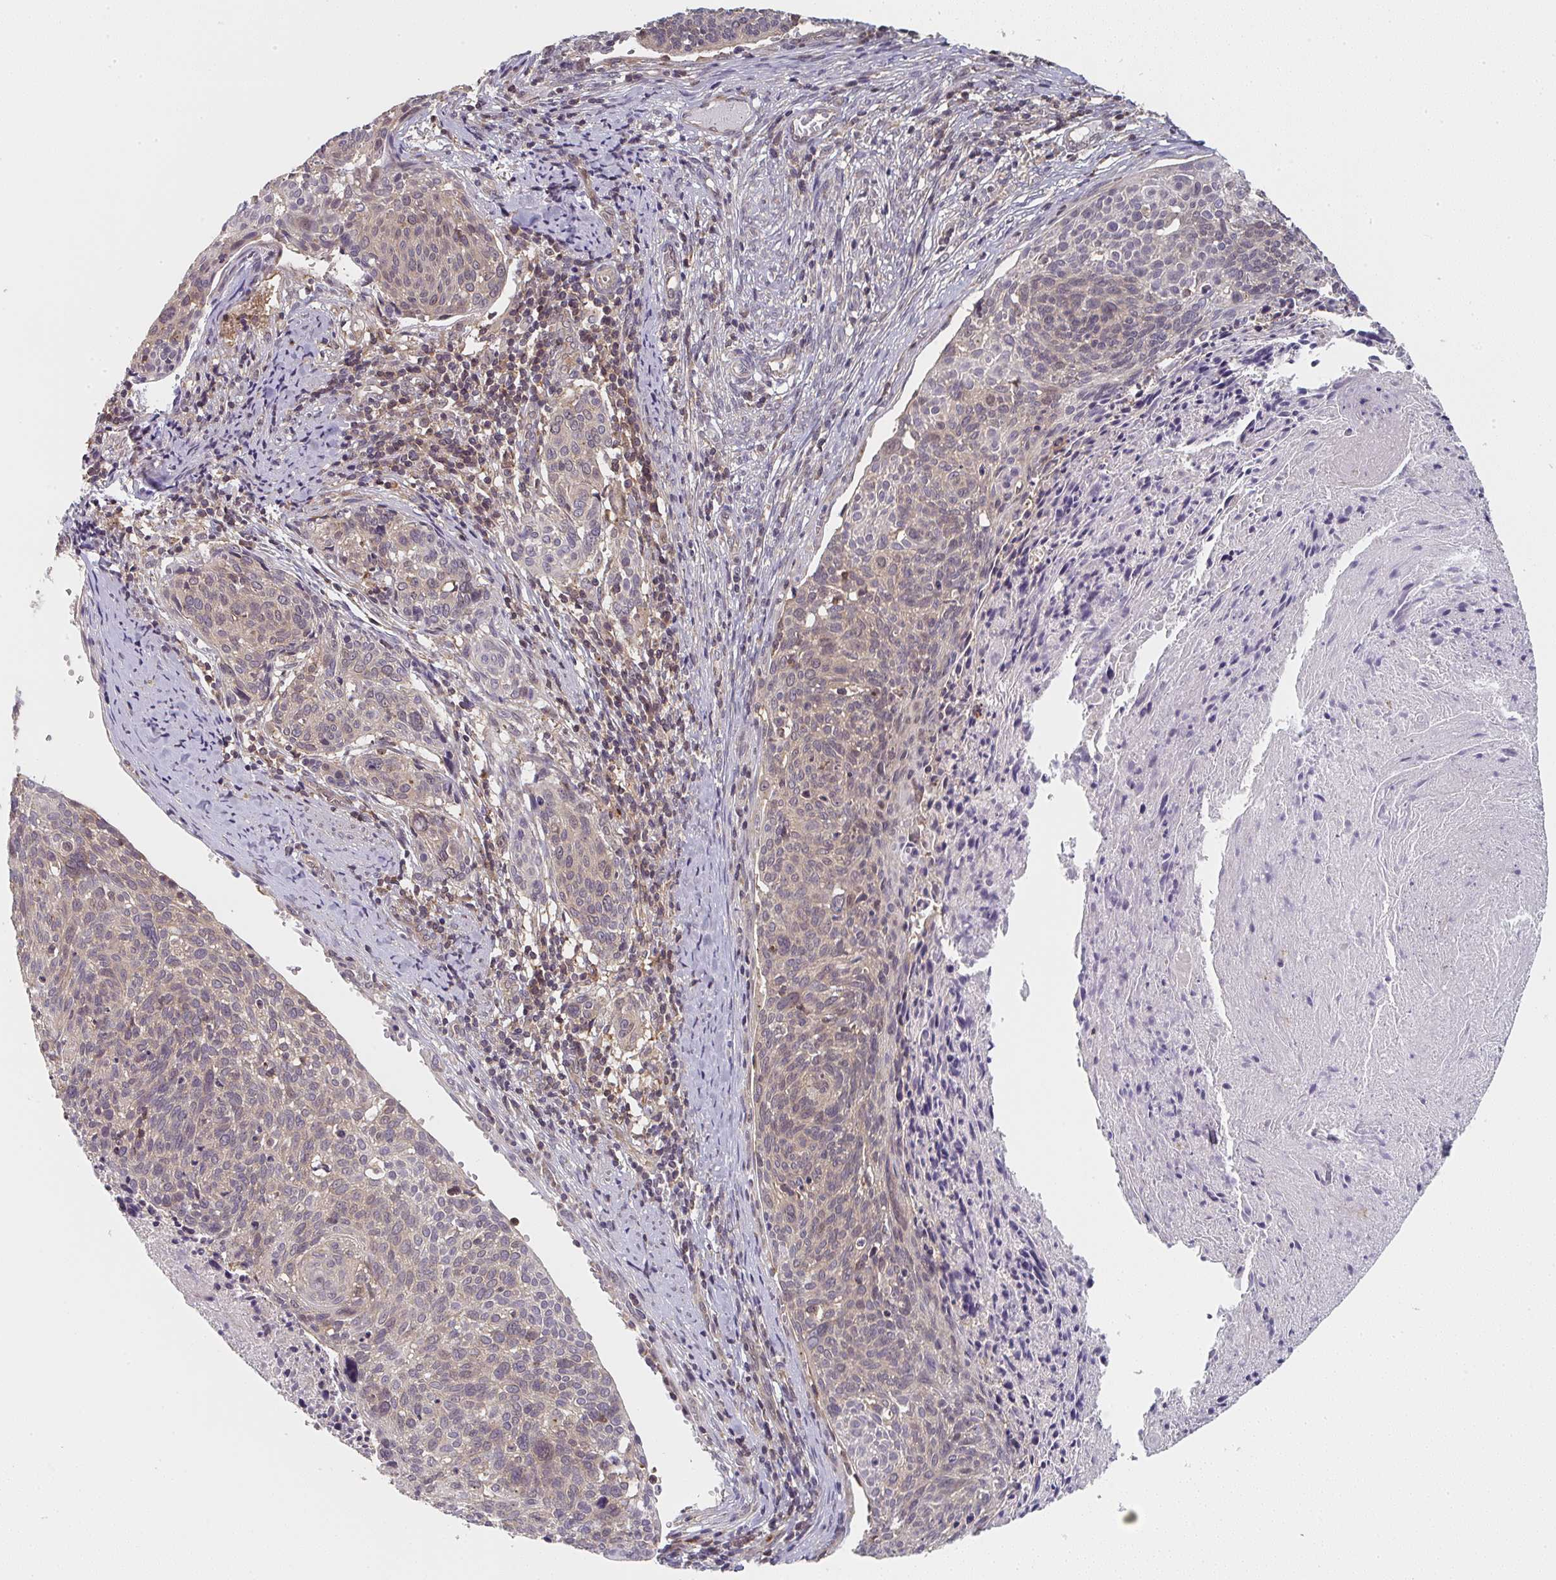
{"staining": {"intensity": "weak", "quantity": "25%-75%", "location": "cytoplasmic/membranous"}, "tissue": "cervical cancer", "cell_type": "Tumor cells", "image_type": "cancer", "snomed": [{"axis": "morphology", "description": "Squamous cell carcinoma, NOS"}, {"axis": "topography", "description": "Cervix"}], "caption": "DAB (3,3'-diaminobenzidine) immunohistochemical staining of cervical squamous cell carcinoma reveals weak cytoplasmic/membranous protein staining in approximately 25%-75% of tumor cells.", "gene": "RANGRF", "patient": {"sex": "female", "age": 49}}